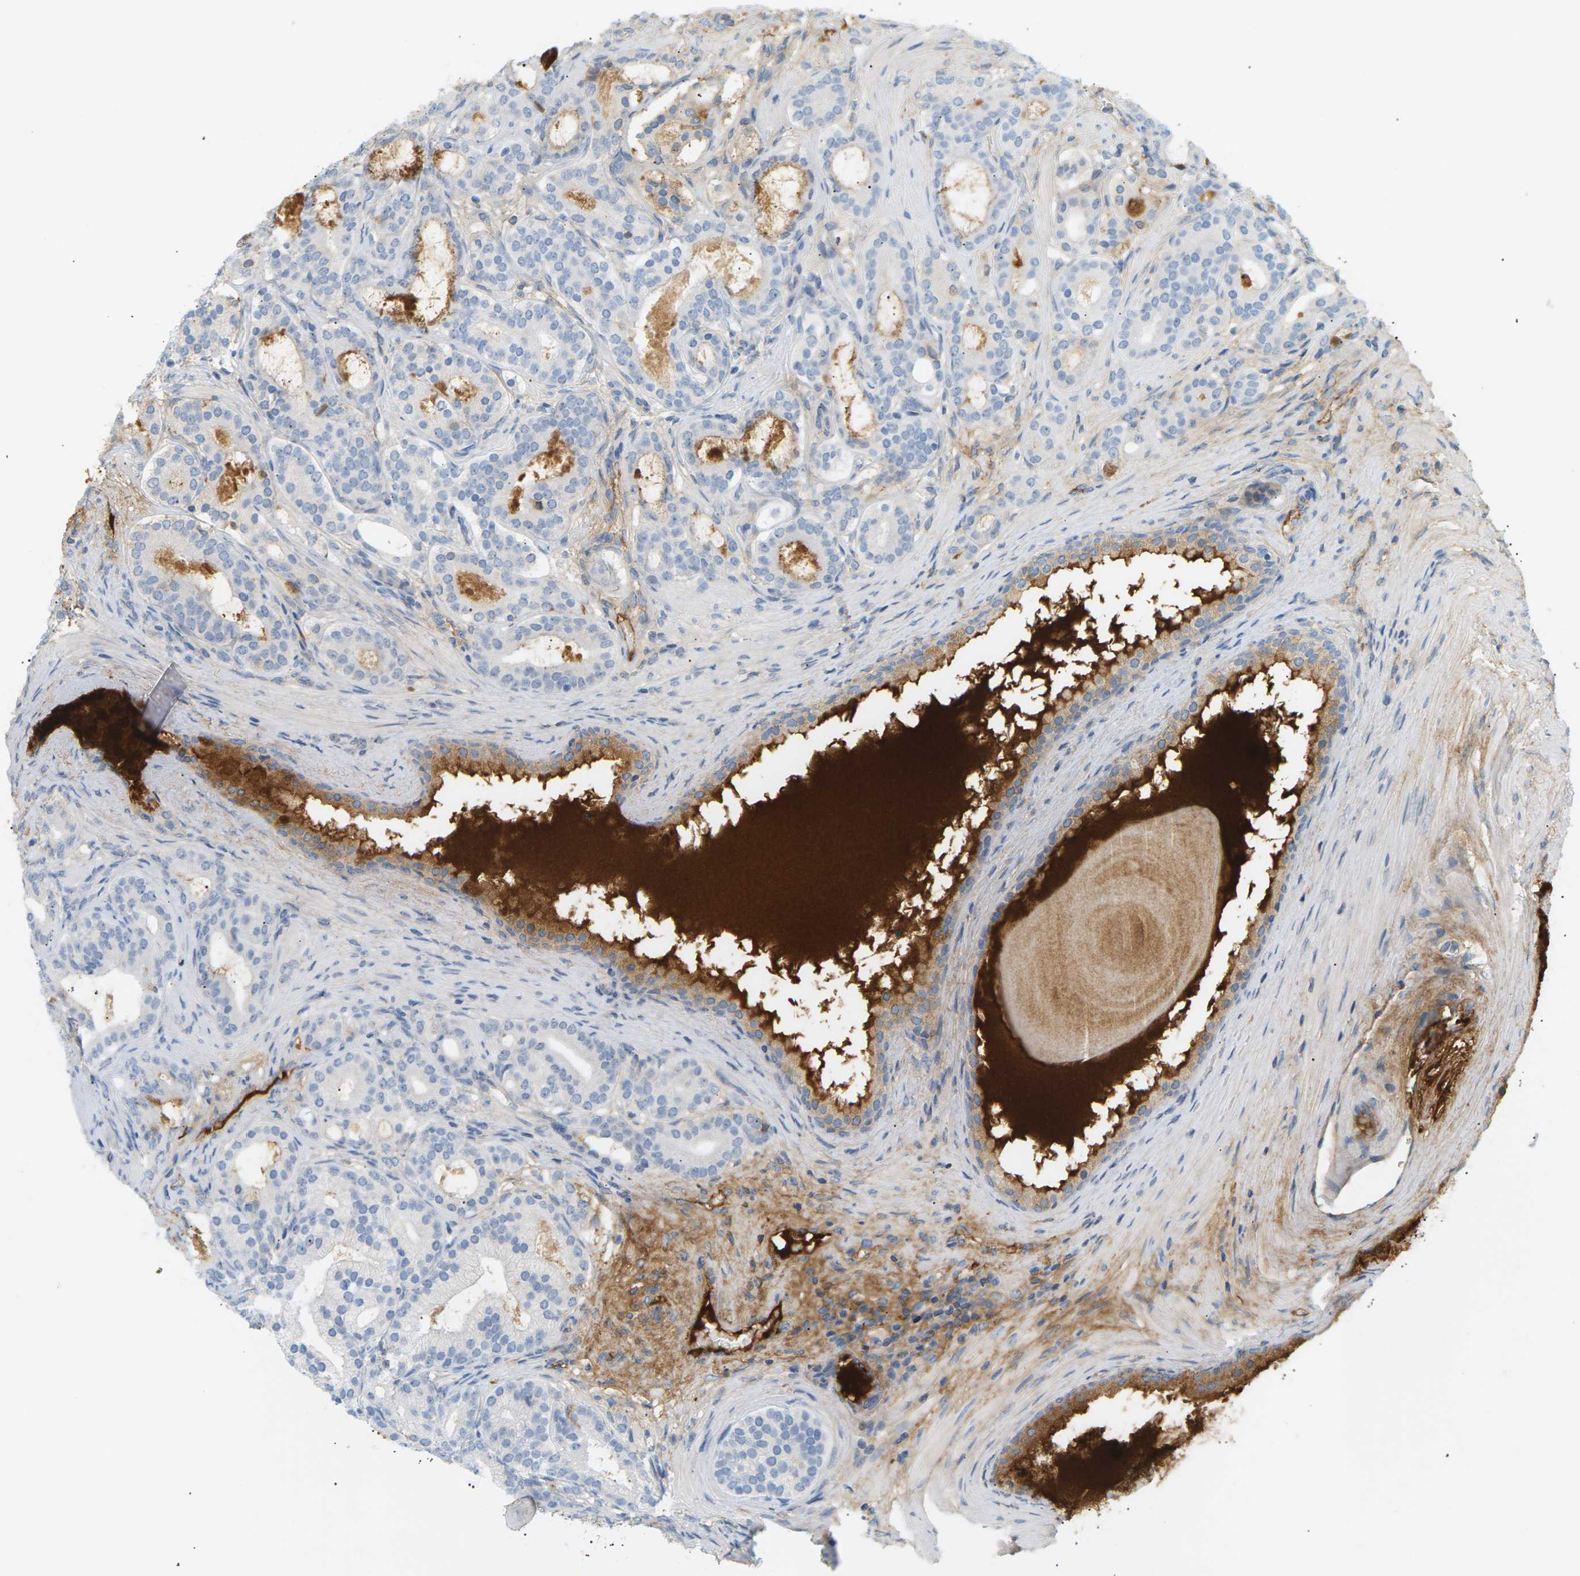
{"staining": {"intensity": "negative", "quantity": "none", "location": "none"}, "tissue": "prostate cancer", "cell_type": "Tumor cells", "image_type": "cancer", "snomed": [{"axis": "morphology", "description": "Adenocarcinoma, High grade"}, {"axis": "topography", "description": "Prostate"}], "caption": "An IHC micrograph of adenocarcinoma (high-grade) (prostate) is shown. There is no staining in tumor cells of adenocarcinoma (high-grade) (prostate).", "gene": "IGLC3", "patient": {"sex": "male", "age": 60}}